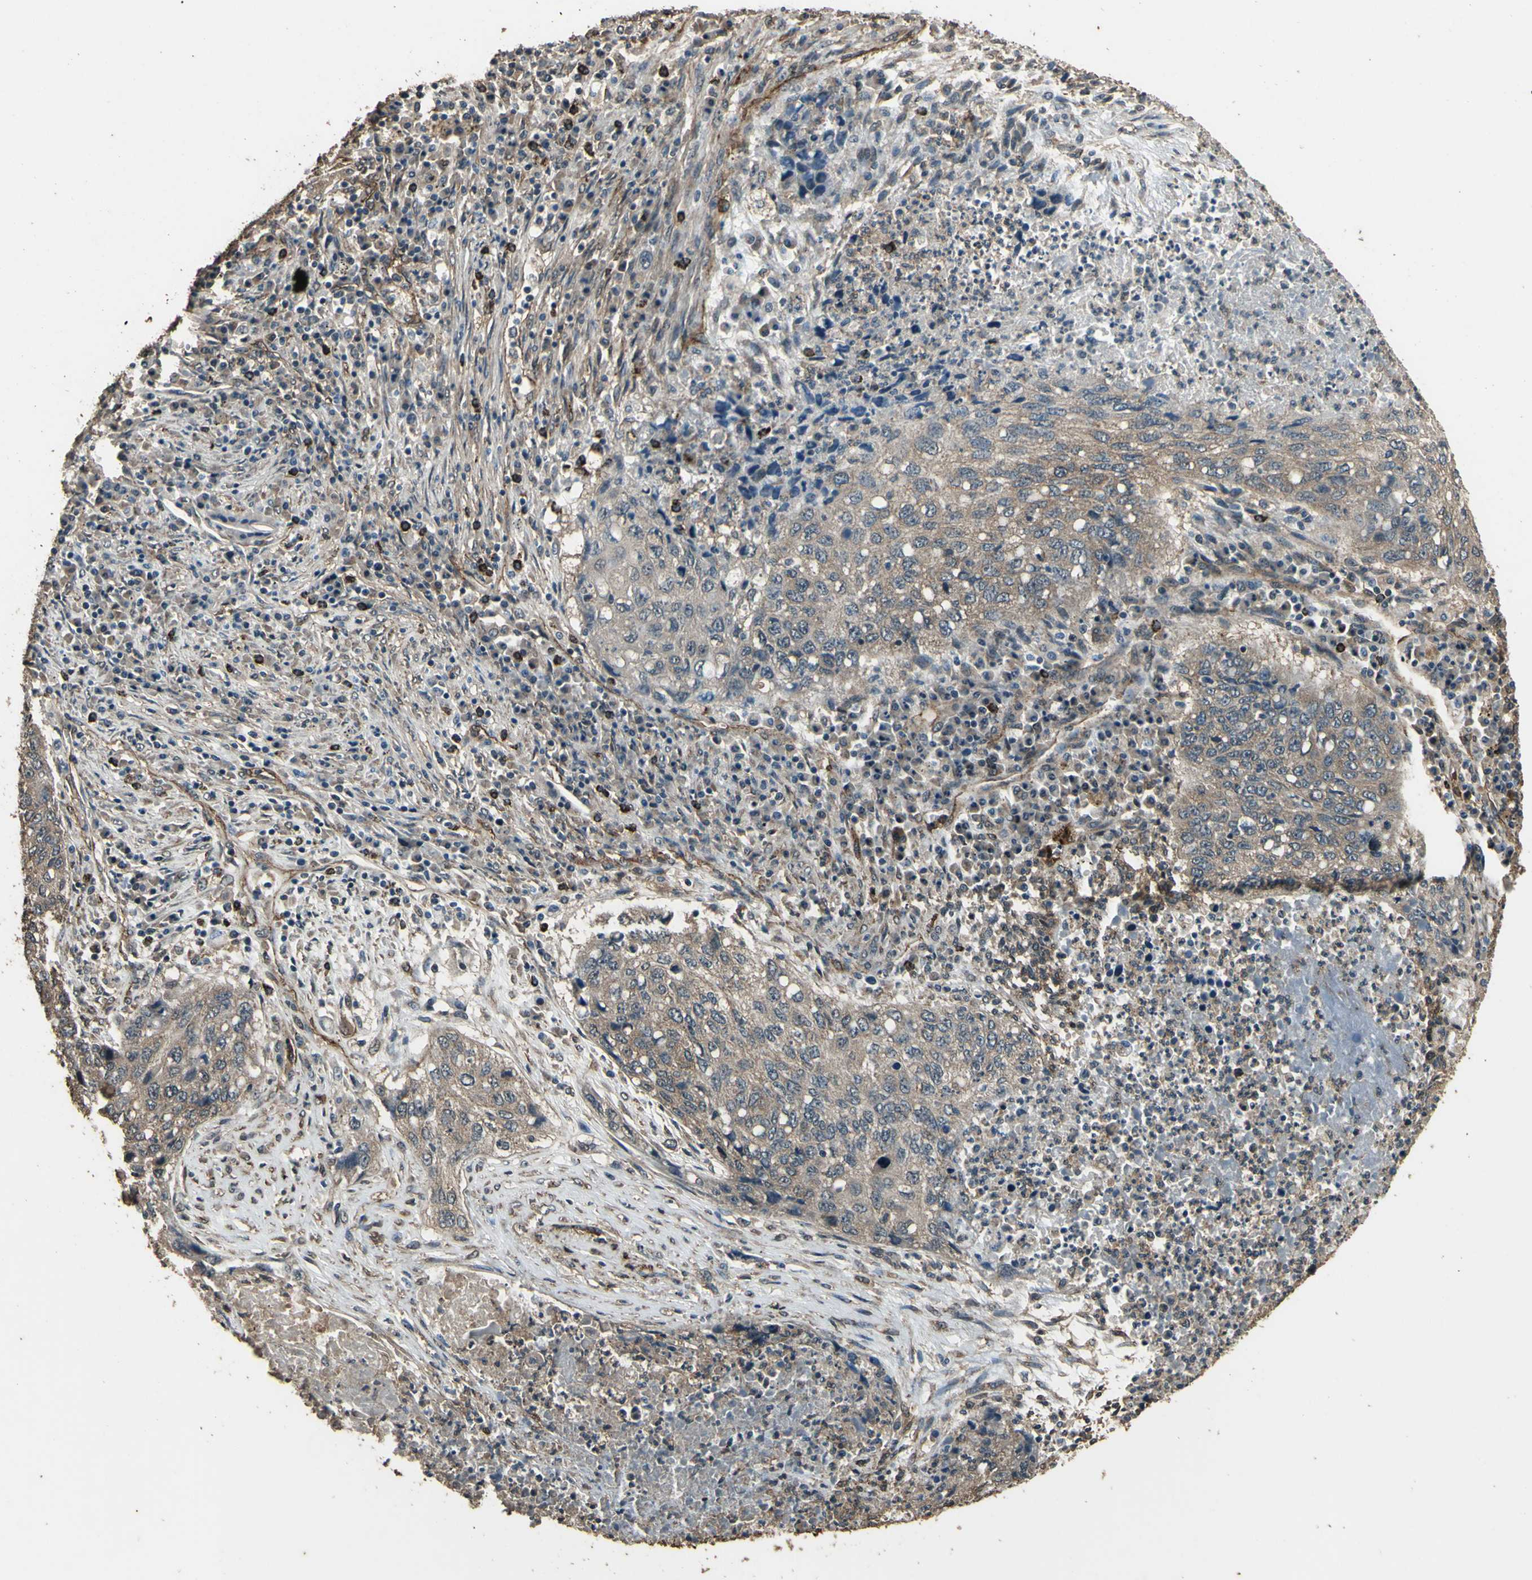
{"staining": {"intensity": "weak", "quantity": "25%-75%", "location": "cytoplasmic/membranous"}, "tissue": "lung cancer", "cell_type": "Tumor cells", "image_type": "cancer", "snomed": [{"axis": "morphology", "description": "Squamous cell carcinoma, NOS"}, {"axis": "topography", "description": "Lung"}], "caption": "This micrograph exhibits lung squamous cell carcinoma stained with immunohistochemistry (IHC) to label a protein in brown. The cytoplasmic/membranous of tumor cells show weak positivity for the protein. Nuclei are counter-stained blue.", "gene": "TSPO", "patient": {"sex": "female", "age": 63}}